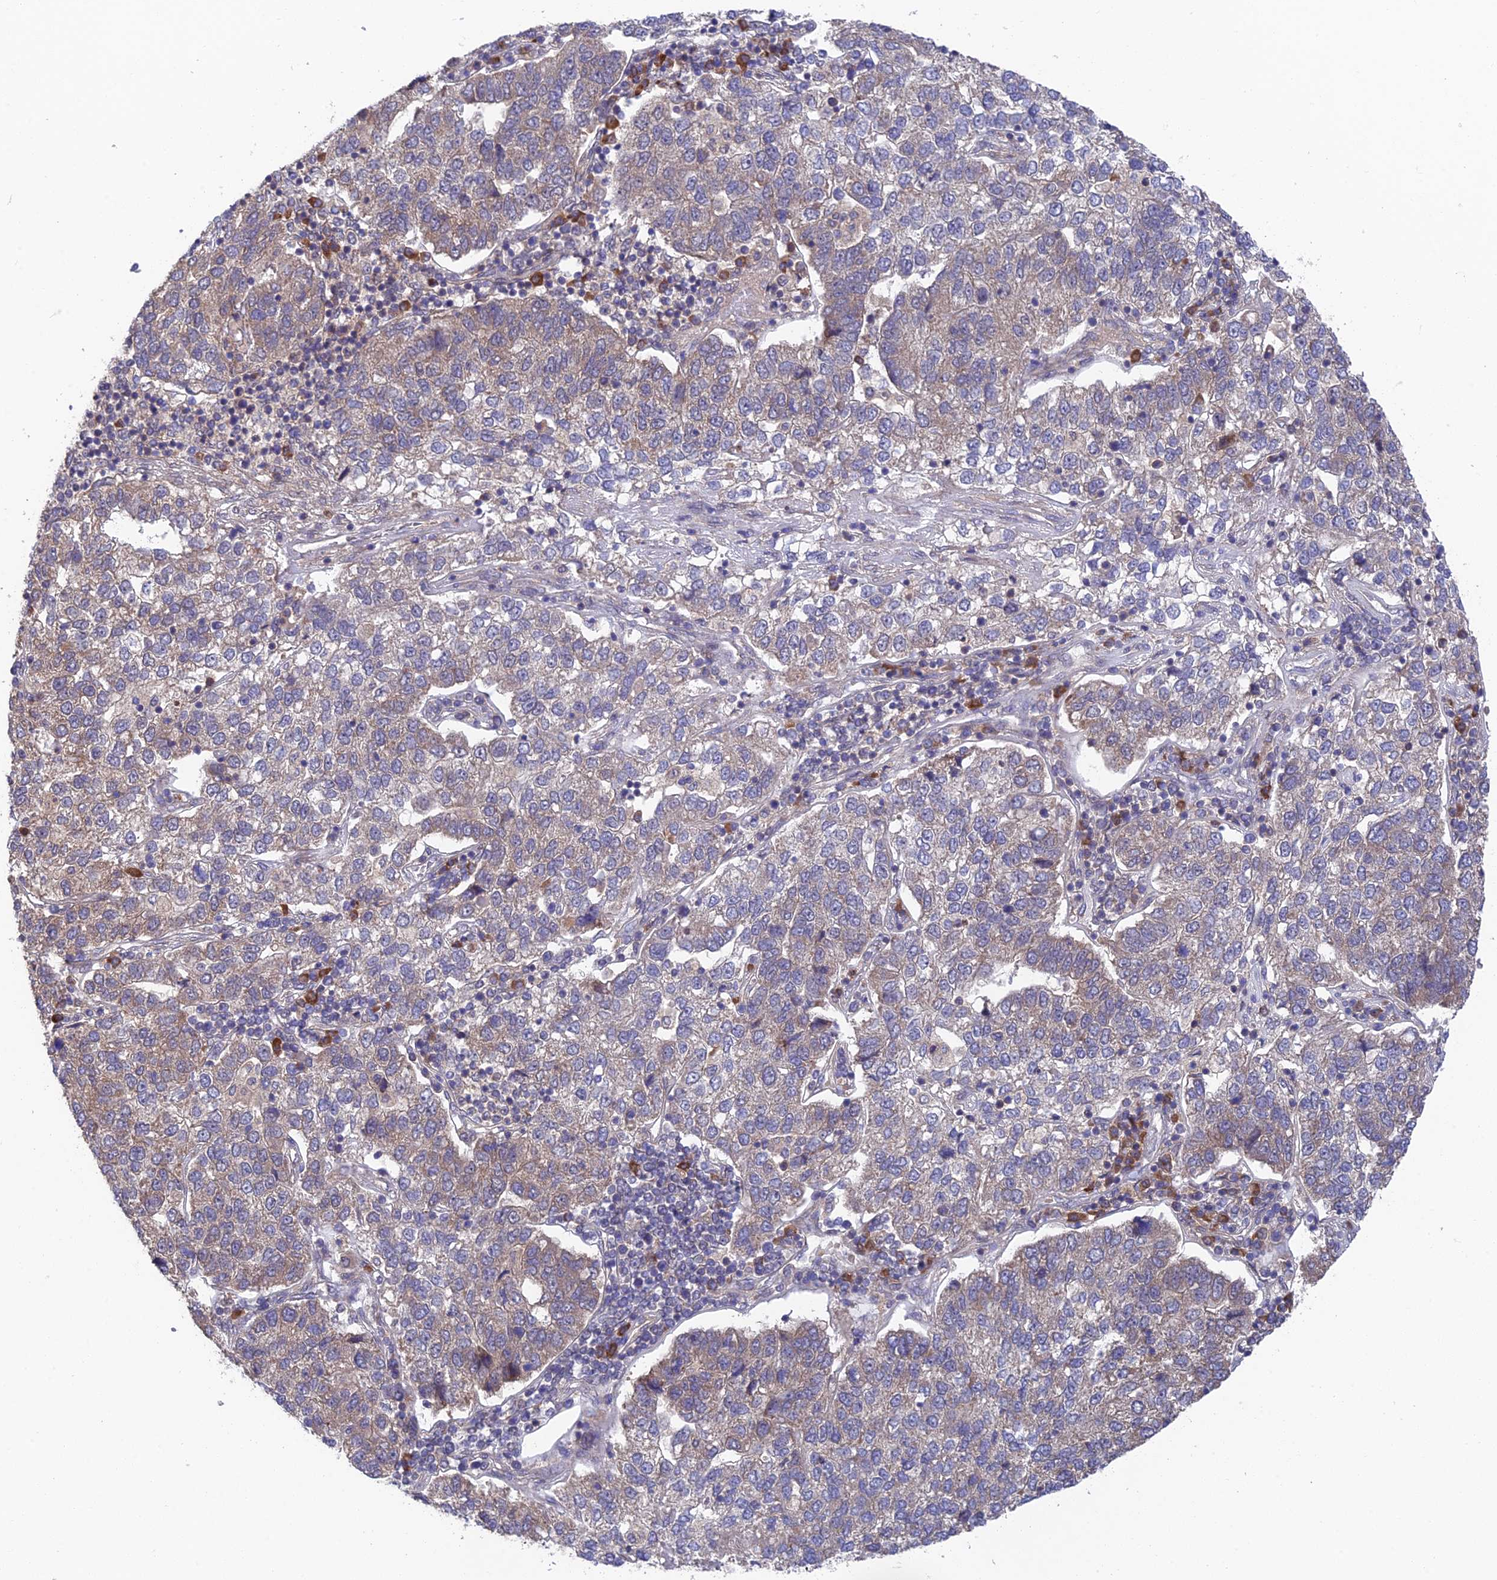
{"staining": {"intensity": "weak", "quantity": "<25%", "location": "cytoplasmic/membranous"}, "tissue": "pancreatic cancer", "cell_type": "Tumor cells", "image_type": "cancer", "snomed": [{"axis": "morphology", "description": "Adenocarcinoma, NOS"}, {"axis": "topography", "description": "Pancreas"}], "caption": "Immunohistochemistry of adenocarcinoma (pancreatic) reveals no expression in tumor cells.", "gene": "UROS", "patient": {"sex": "female", "age": 61}}